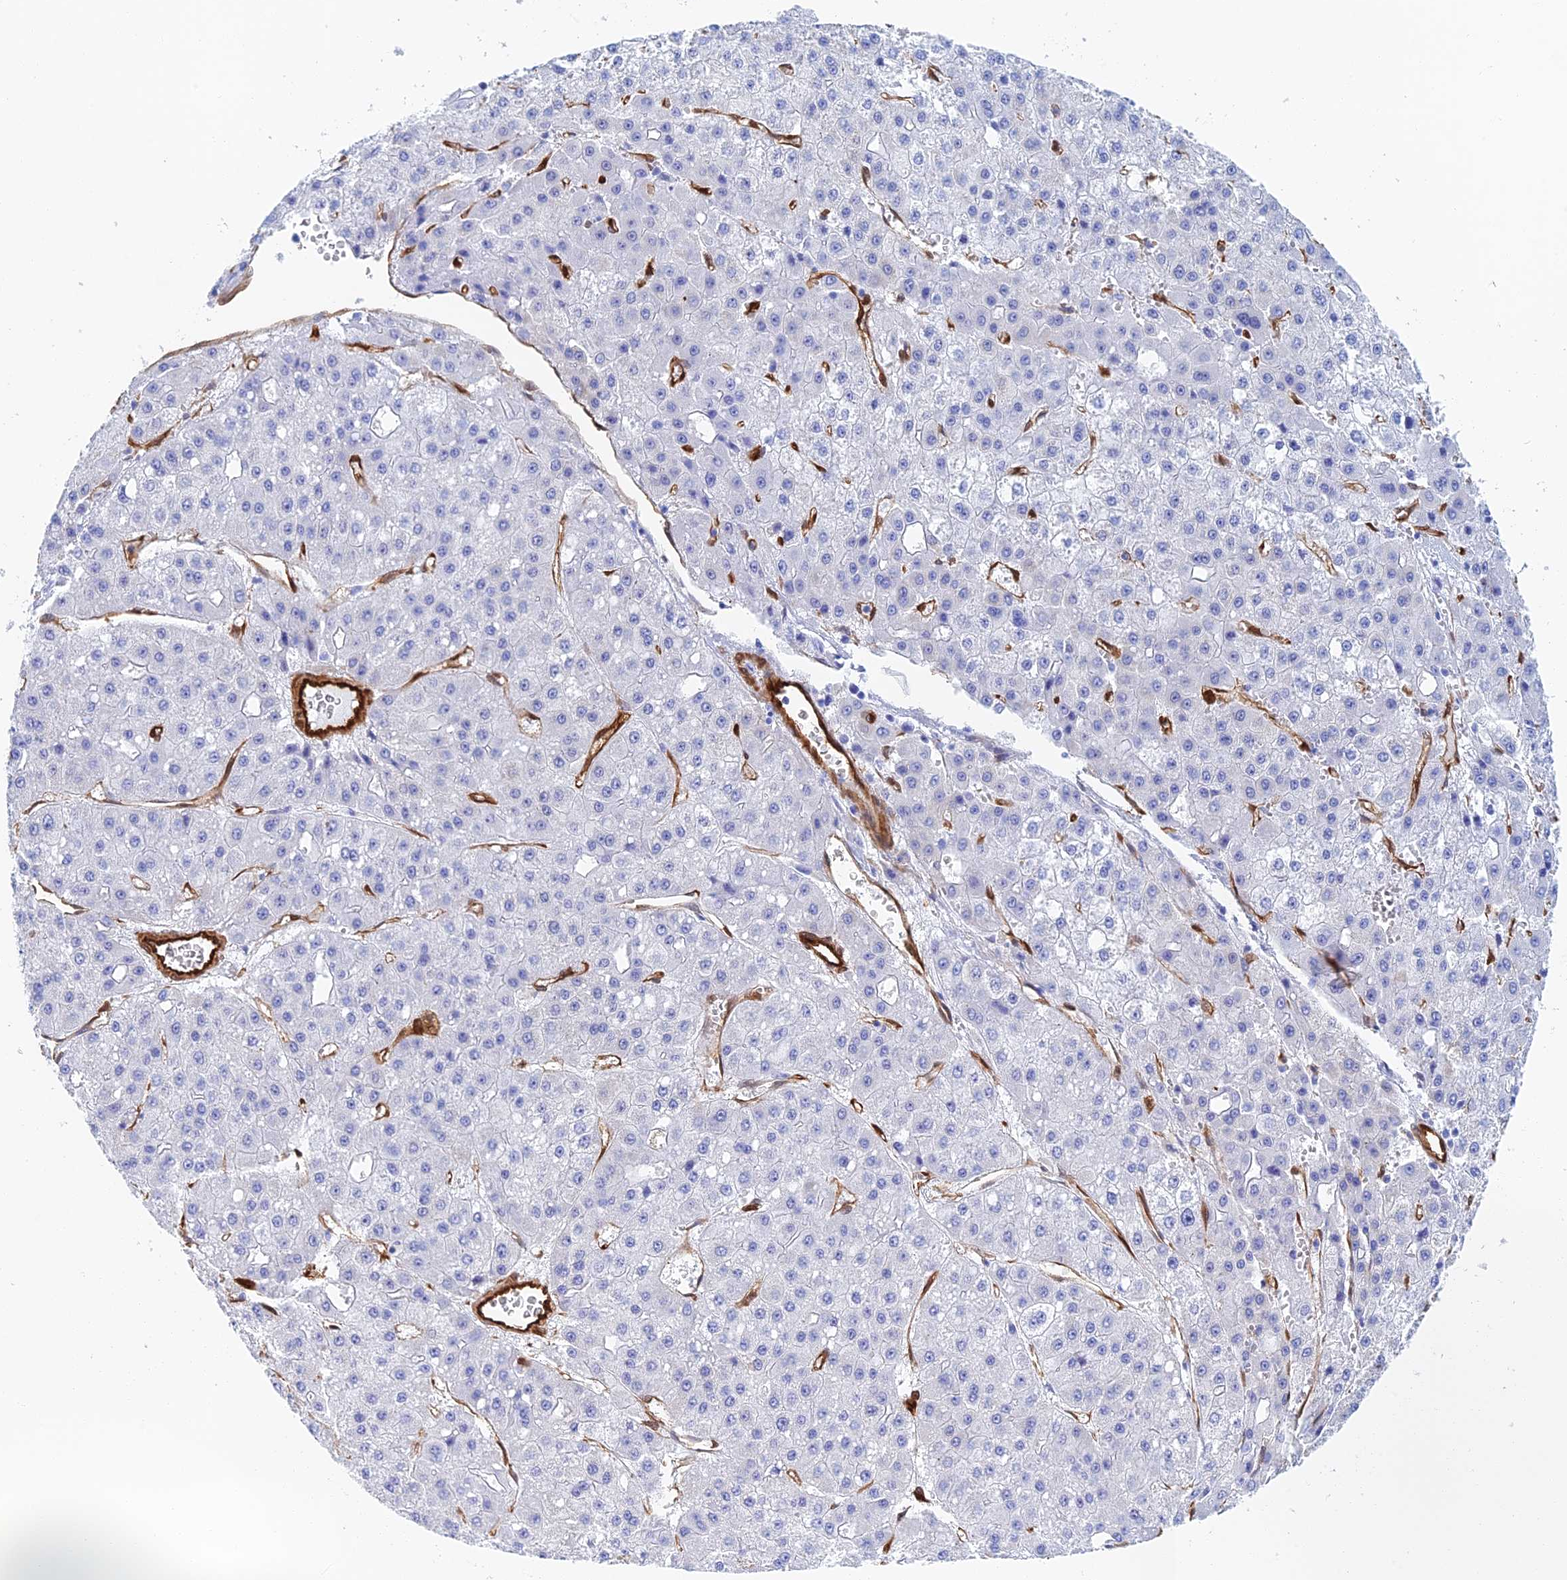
{"staining": {"intensity": "negative", "quantity": "none", "location": "none"}, "tissue": "liver cancer", "cell_type": "Tumor cells", "image_type": "cancer", "snomed": [{"axis": "morphology", "description": "Carcinoma, Hepatocellular, NOS"}, {"axis": "topography", "description": "Liver"}], "caption": "DAB immunohistochemical staining of human liver hepatocellular carcinoma exhibits no significant expression in tumor cells.", "gene": "CRIP2", "patient": {"sex": "male", "age": 47}}